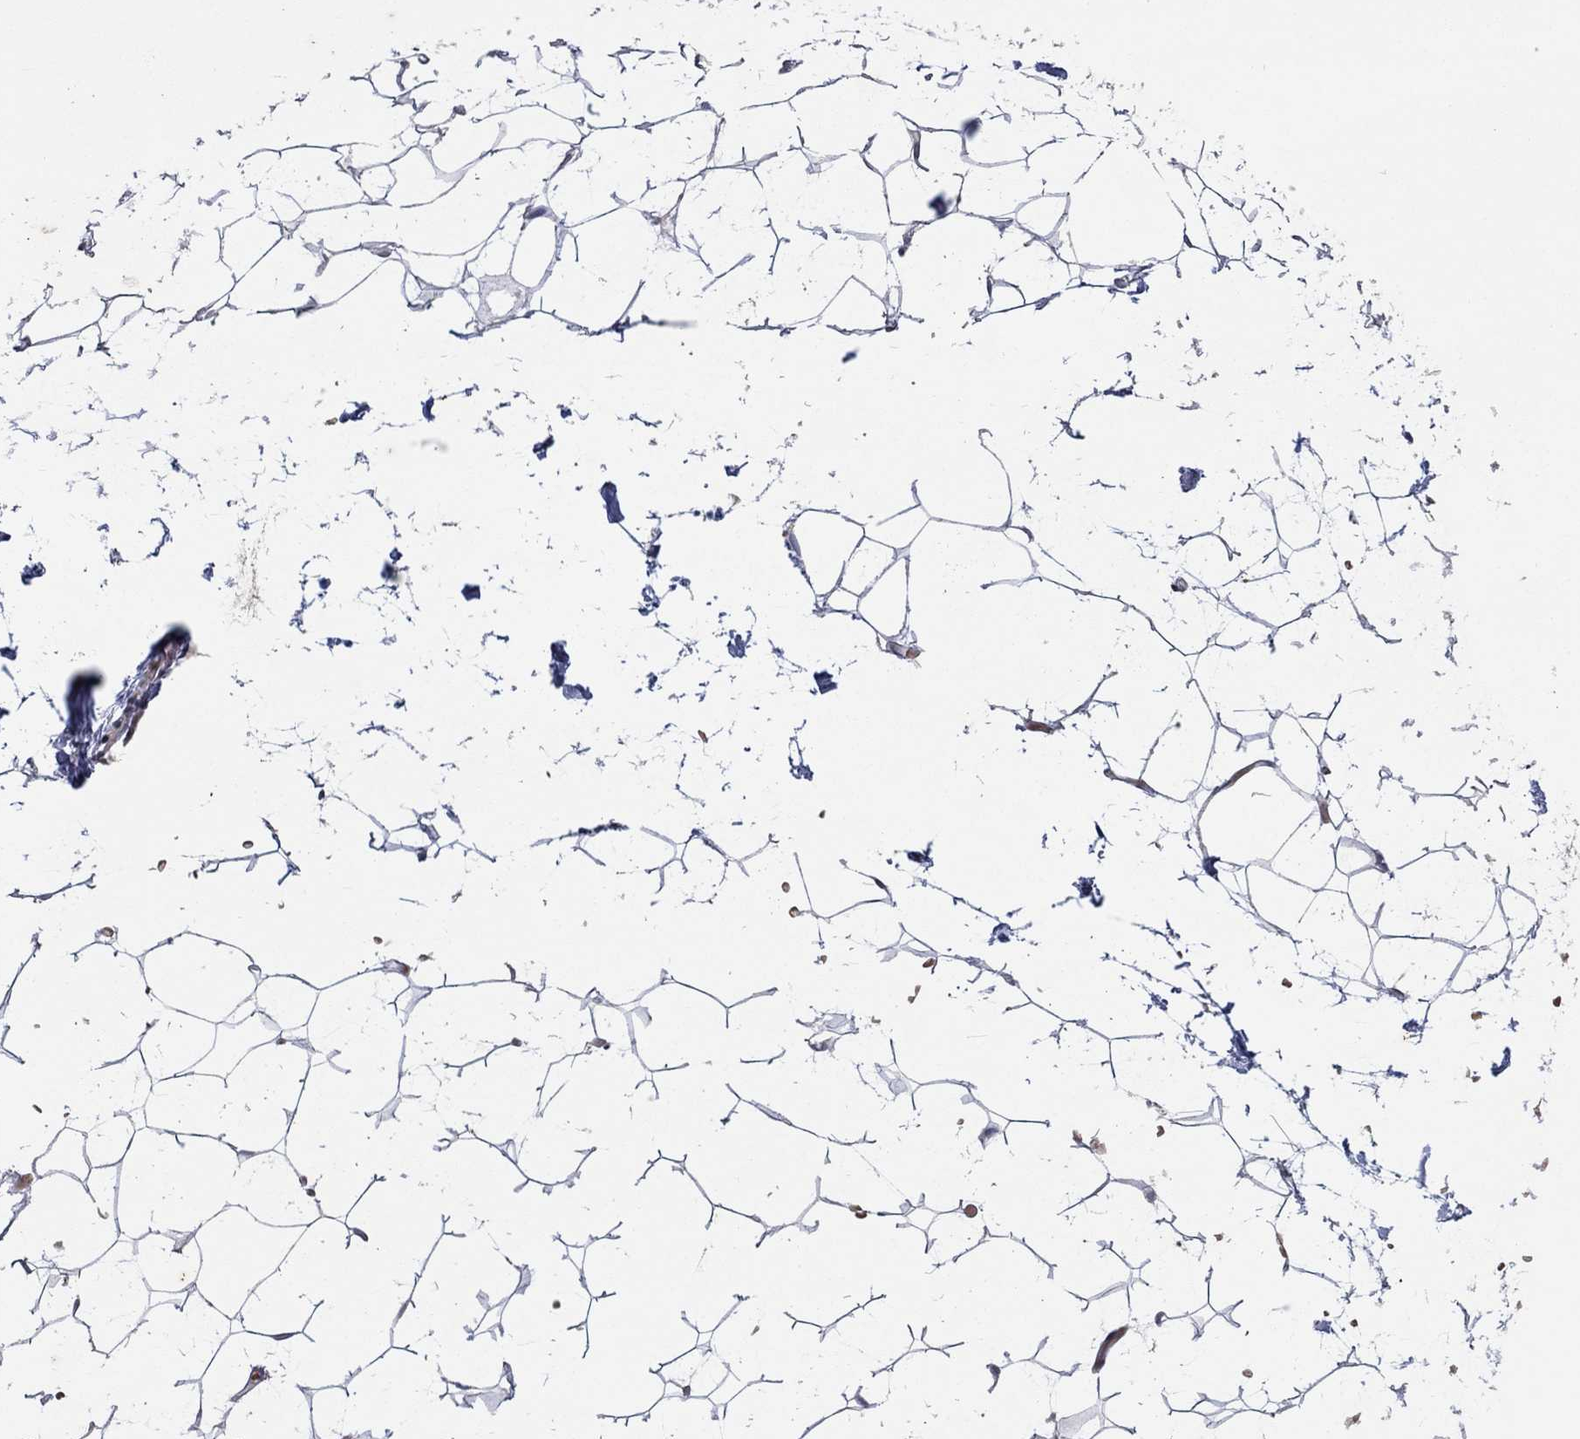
{"staining": {"intensity": "negative", "quantity": "none", "location": "none"}, "tissue": "adipose tissue", "cell_type": "Adipocytes", "image_type": "normal", "snomed": [{"axis": "morphology", "description": "Normal tissue, NOS"}, {"axis": "topography", "description": "Skin"}, {"axis": "topography", "description": "Peripheral nerve tissue"}], "caption": "Photomicrograph shows no protein expression in adipocytes of benign adipose tissue. Brightfield microscopy of immunohistochemistry stained with DAB (brown) and hematoxylin (blue), captured at high magnification.", "gene": "CCL5", "patient": {"sex": "female", "age": 56}}